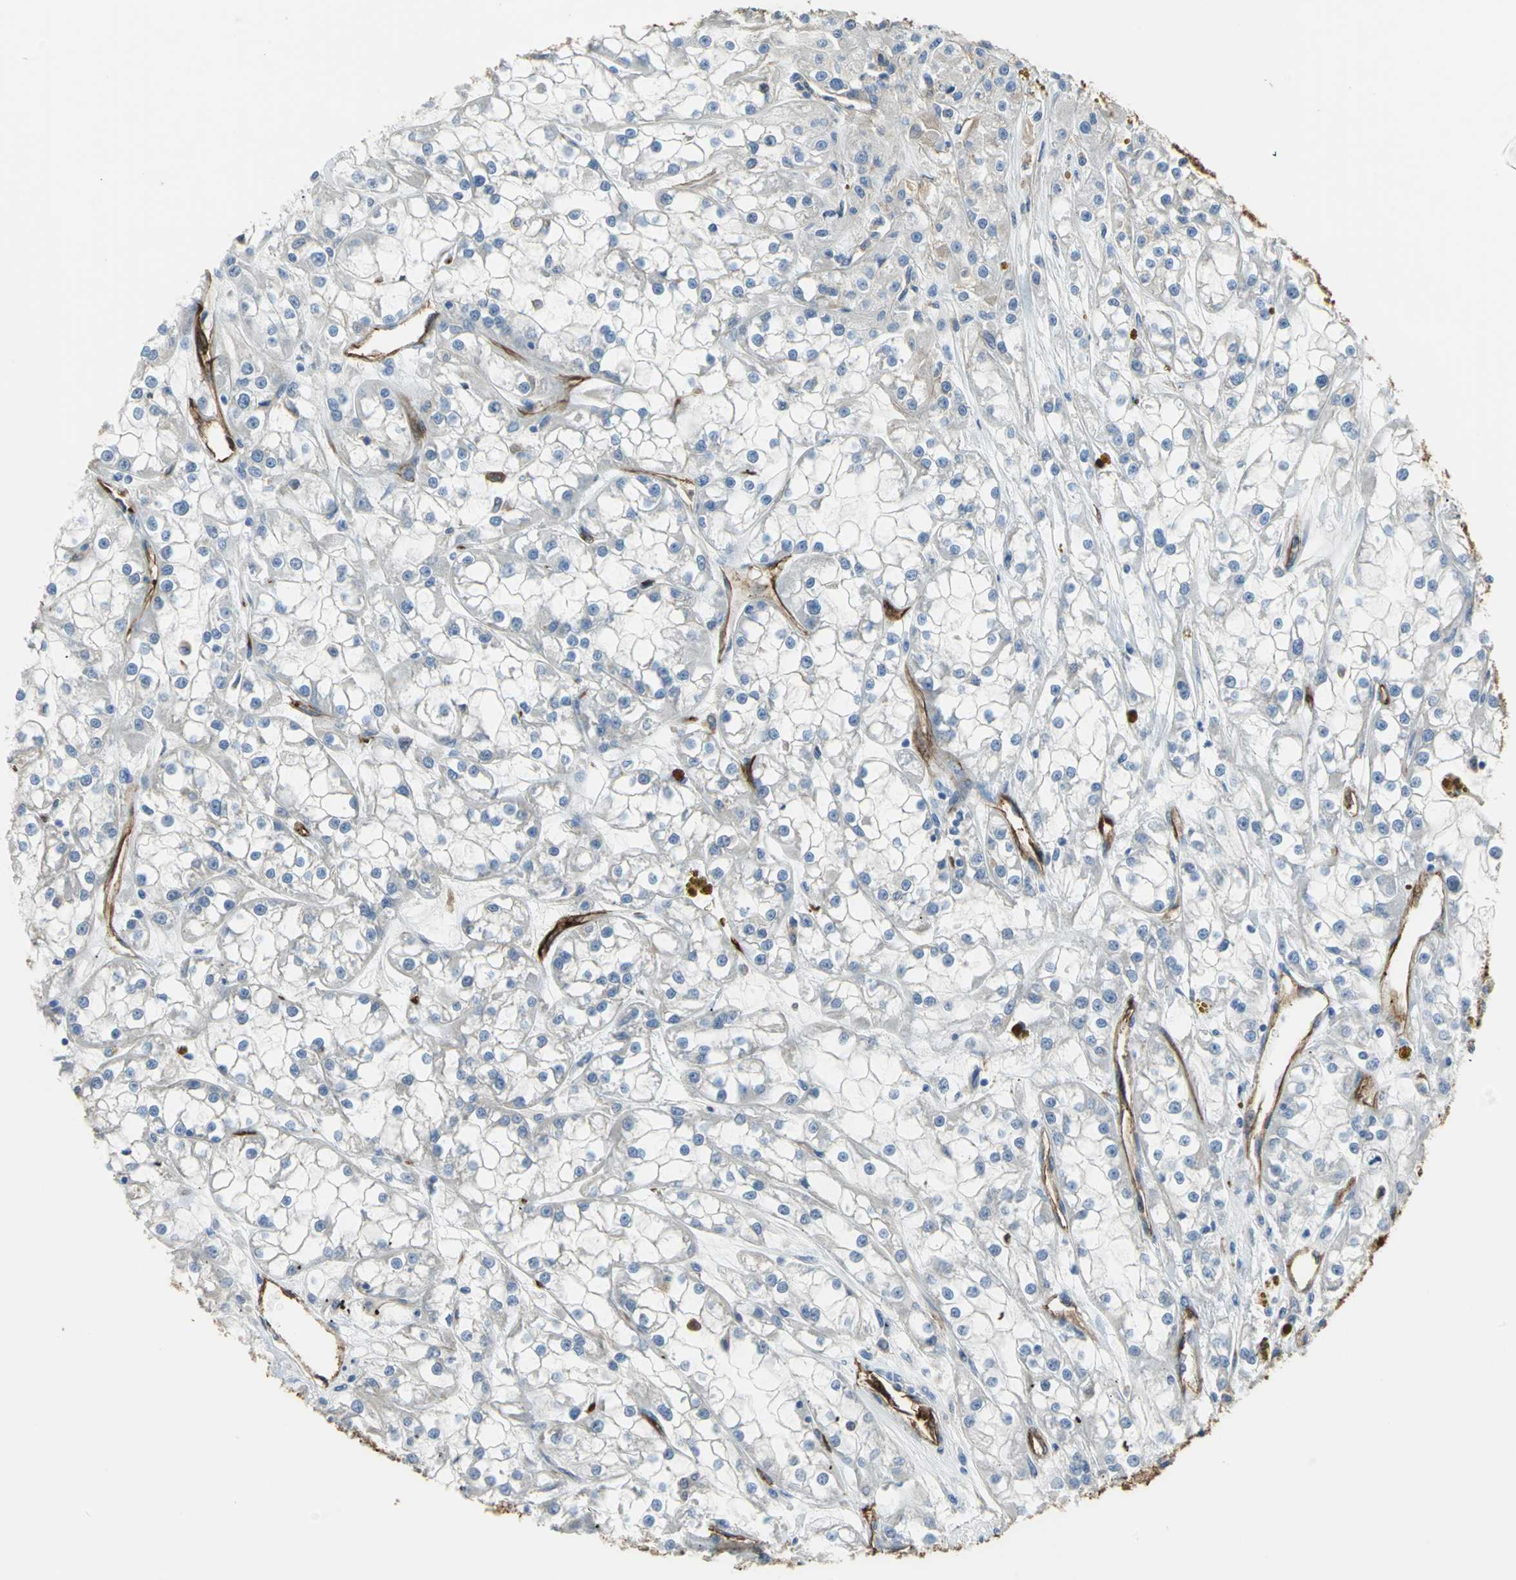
{"staining": {"intensity": "strong", "quantity": ">75%", "location": "cytoplasmic/membranous"}, "tissue": "renal cancer", "cell_type": "Tumor cells", "image_type": "cancer", "snomed": [{"axis": "morphology", "description": "Adenocarcinoma, NOS"}, {"axis": "topography", "description": "Kidney"}], "caption": "Protein expression analysis of human renal cancer (adenocarcinoma) reveals strong cytoplasmic/membranous expression in approximately >75% of tumor cells. (DAB (3,3'-diaminobenzidine) IHC, brown staining for protein, blue staining for nuclei).", "gene": "FLNB", "patient": {"sex": "female", "age": 52}}